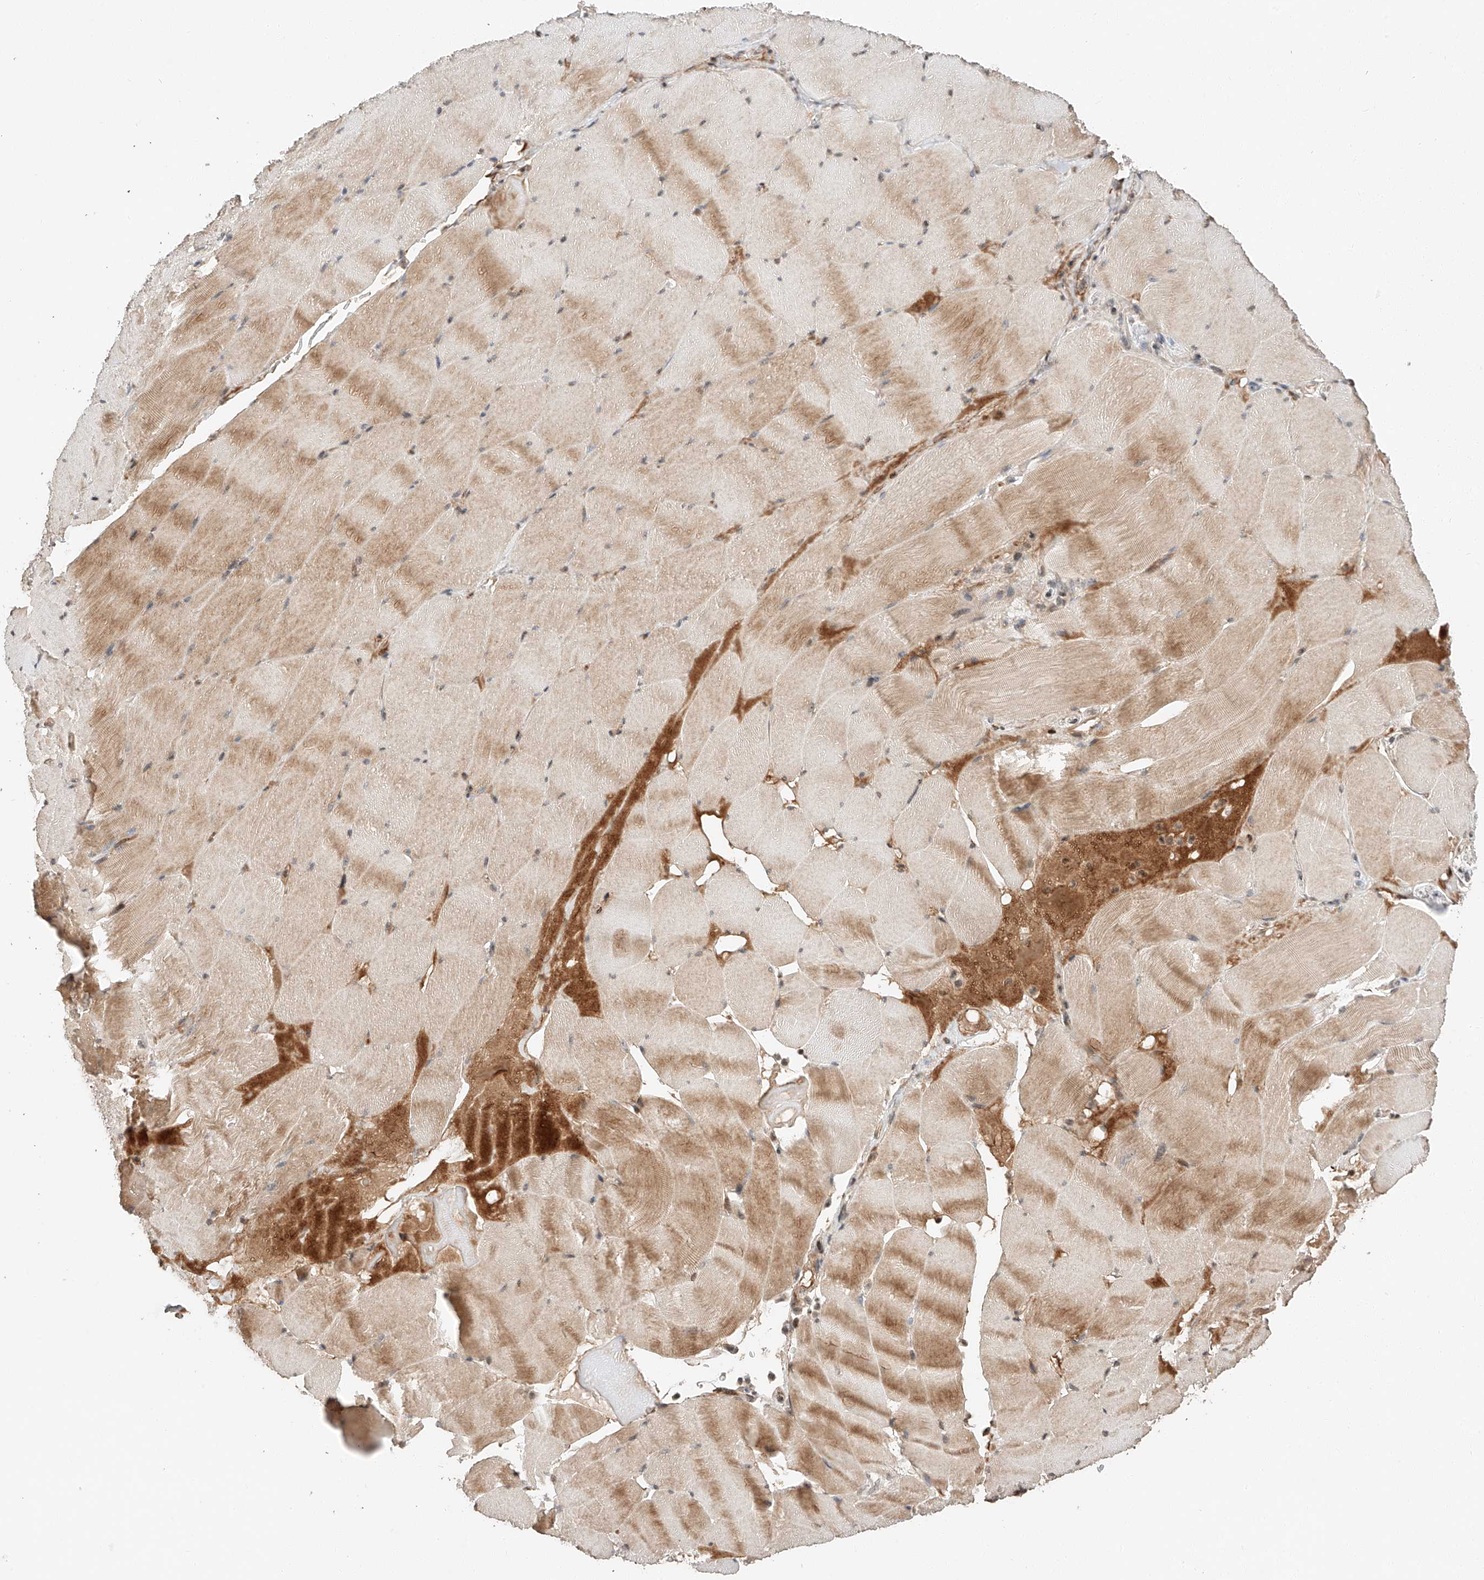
{"staining": {"intensity": "moderate", "quantity": "25%-75%", "location": "cytoplasmic/membranous"}, "tissue": "skeletal muscle", "cell_type": "Myocytes", "image_type": "normal", "snomed": [{"axis": "morphology", "description": "Normal tissue, NOS"}, {"axis": "topography", "description": "Skeletal muscle"}], "caption": "Immunohistochemistry (IHC) (DAB (3,3'-diaminobenzidine)) staining of unremarkable human skeletal muscle exhibits moderate cytoplasmic/membranous protein positivity in about 25%-75% of myocytes. The staining was performed using DAB (3,3'-diaminobenzidine) to visualize the protein expression in brown, while the nuclei were stained in blue with hematoxylin (Magnification: 20x).", "gene": "ARHGAP33", "patient": {"sex": "male", "age": 62}}